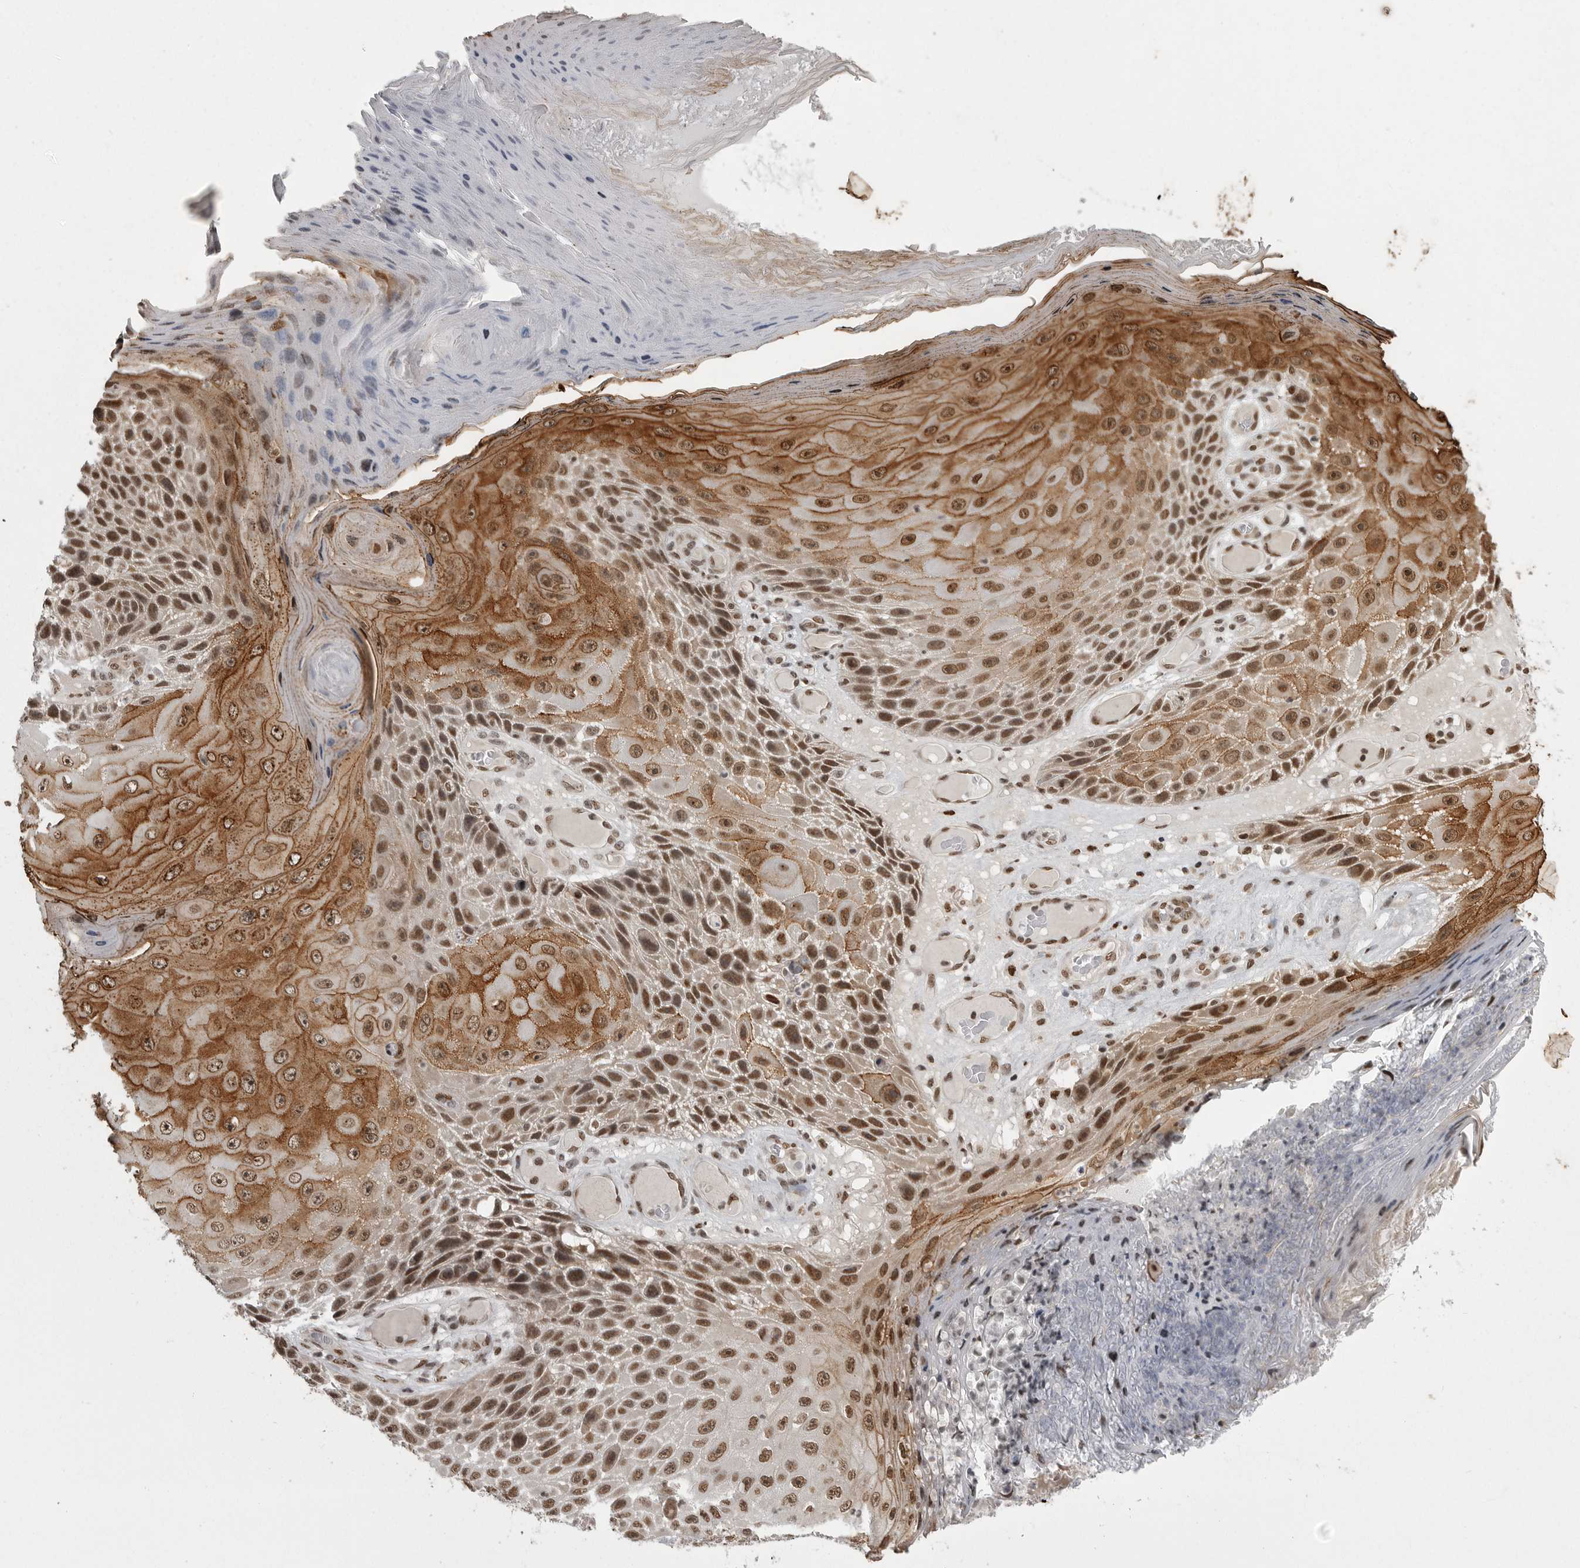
{"staining": {"intensity": "moderate", "quantity": ">75%", "location": "nuclear"}, "tissue": "skin cancer", "cell_type": "Tumor cells", "image_type": "cancer", "snomed": [{"axis": "morphology", "description": "Squamous cell carcinoma, NOS"}, {"axis": "topography", "description": "Skin"}], "caption": "Immunohistochemical staining of skin squamous cell carcinoma demonstrates medium levels of moderate nuclear expression in approximately >75% of tumor cells. Nuclei are stained in blue.", "gene": "YAF2", "patient": {"sex": "female", "age": 88}}